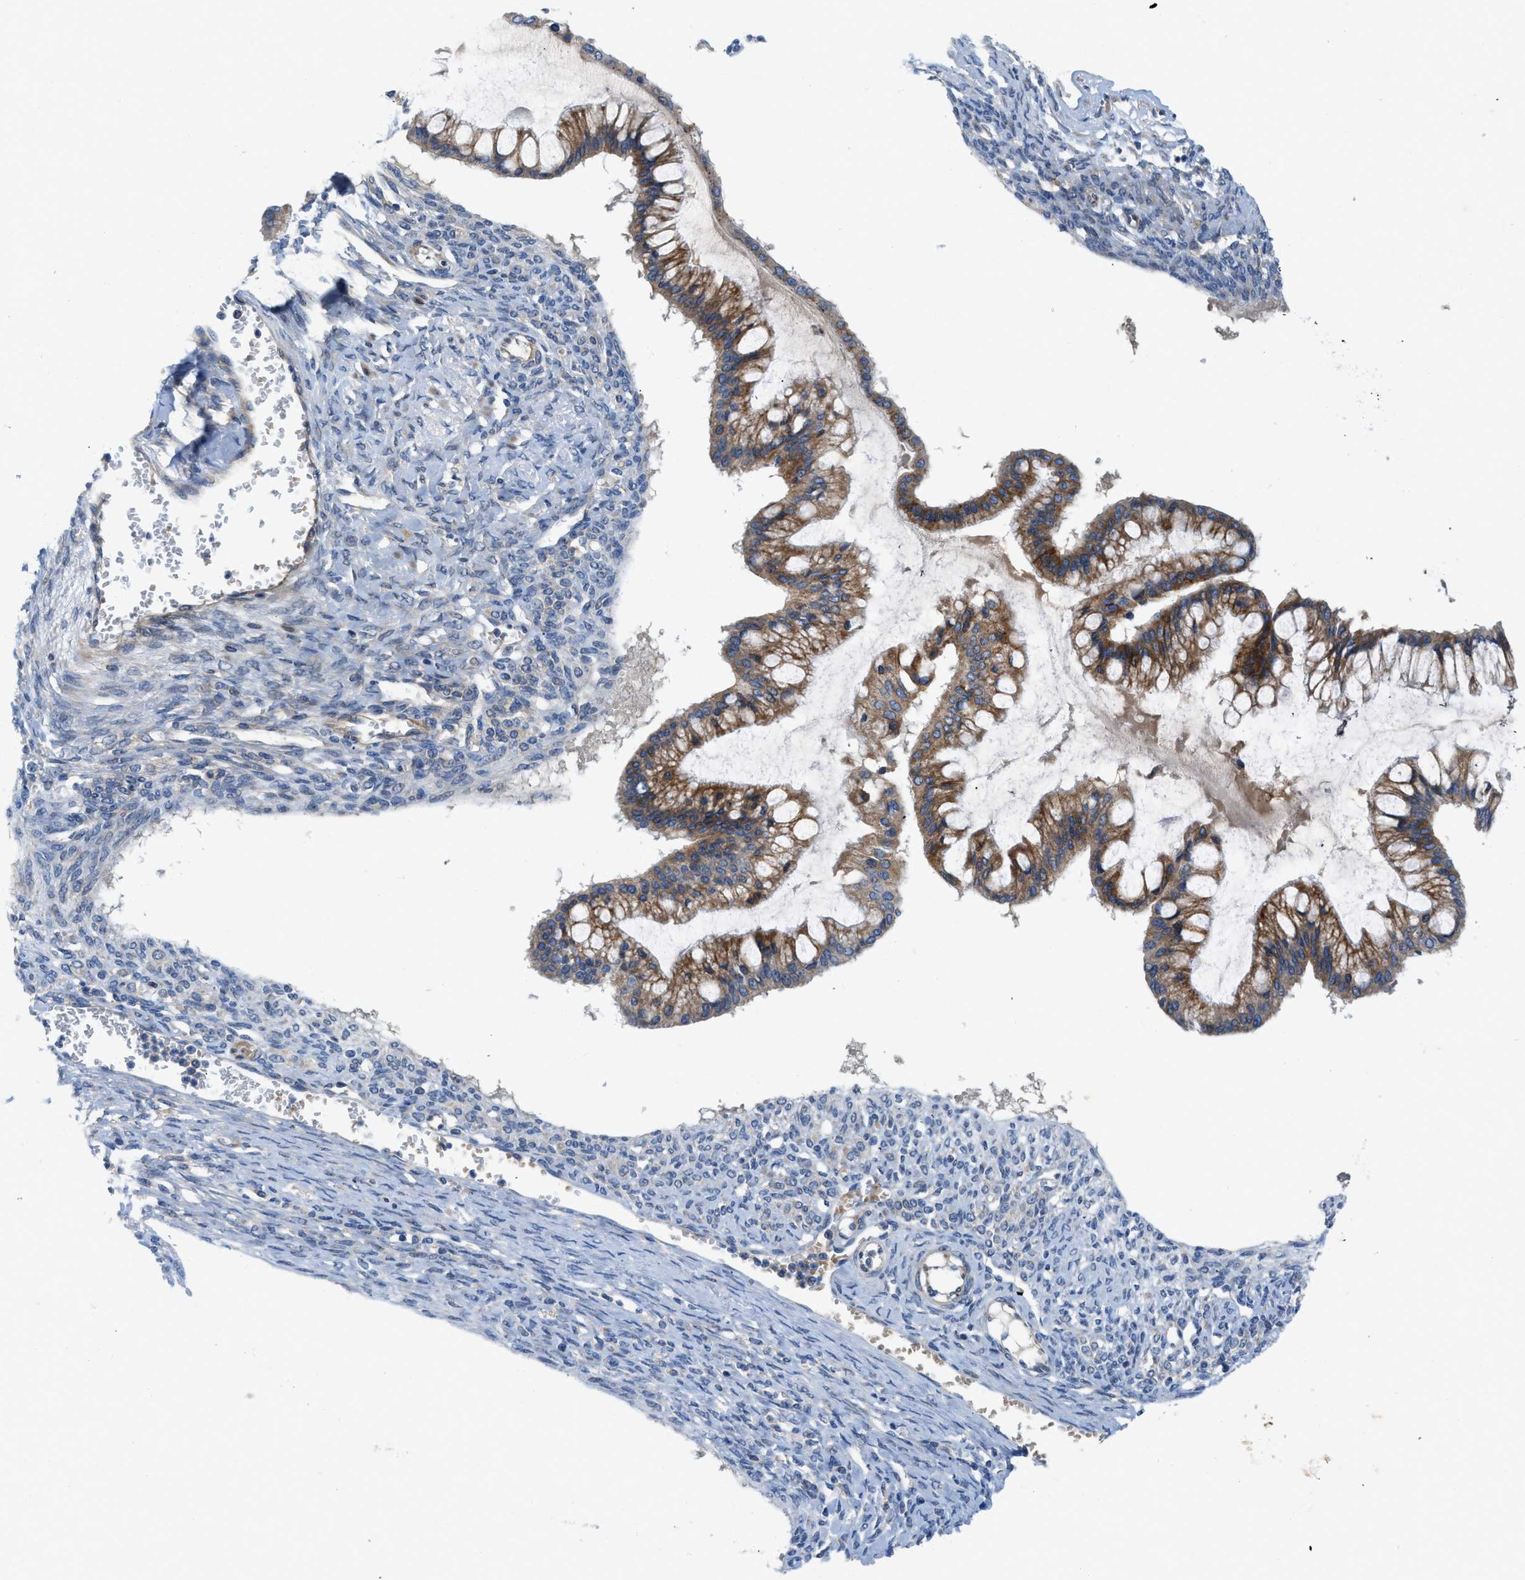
{"staining": {"intensity": "moderate", "quantity": ">75%", "location": "cytoplasmic/membranous"}, "tissue": "ovarian cancer", "cell_type": "Tumor cells", "image_type": "cancer", "snomed": [{"axis": "morphology", "description": "Cystadenocarcinoma, mucinous, NOS"}, {"axis": "topography", "description": "Ovary"}], "caption": "Ovarian cancer was stained to show a protein in brown. There is medium levels of moderate cytoplasmic/membranous expression in about >75% of tumor cells.", "gene": "TMEM248", "patient": {"sex": "female", "age": 73}}